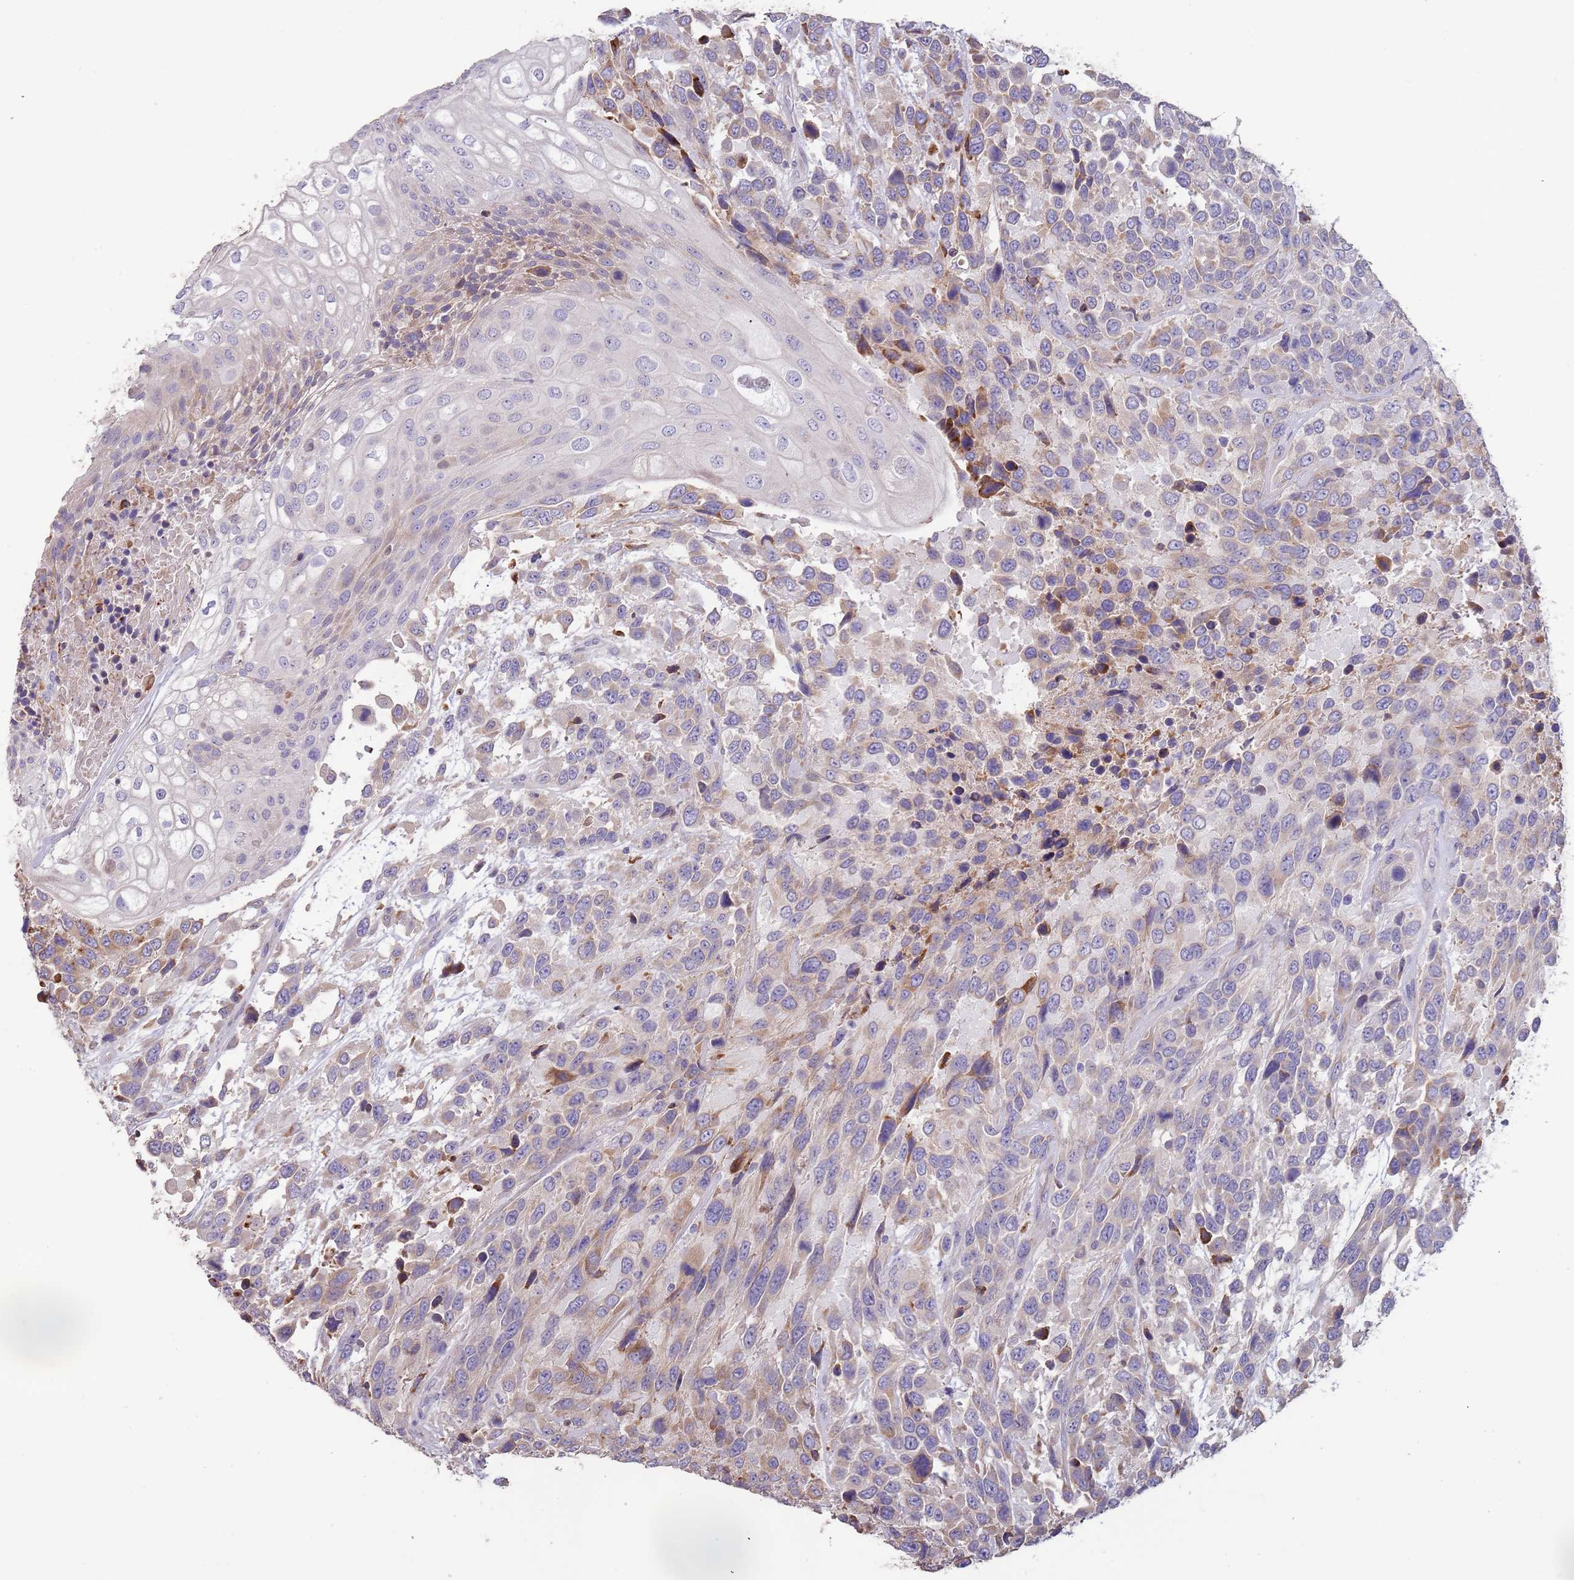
{"staining": {"intensity": "weak", "quantity": "25%-75%", "location": "cytoplasmic/membranous"}, "tissue": "urothelial cancer", "cell_type": "Tumor cells", "image_type": "cancer", "snomed": [{"axis": "morphology", "description": "Urothelial carcinoma, High grade"}, {"axis": "topography", "description": "Urinary bladder"}], "caption": "Immunohistochemistry image of human urothelial carcinoma (high-grade) stained for a protein (brown), which exhibits low levels of weak cytoplasmic/membranous positivity in approximately 25%-75% of tumor cells.", "gene": "SUSD1", "patient": {"sex": "female", "age": 70}}